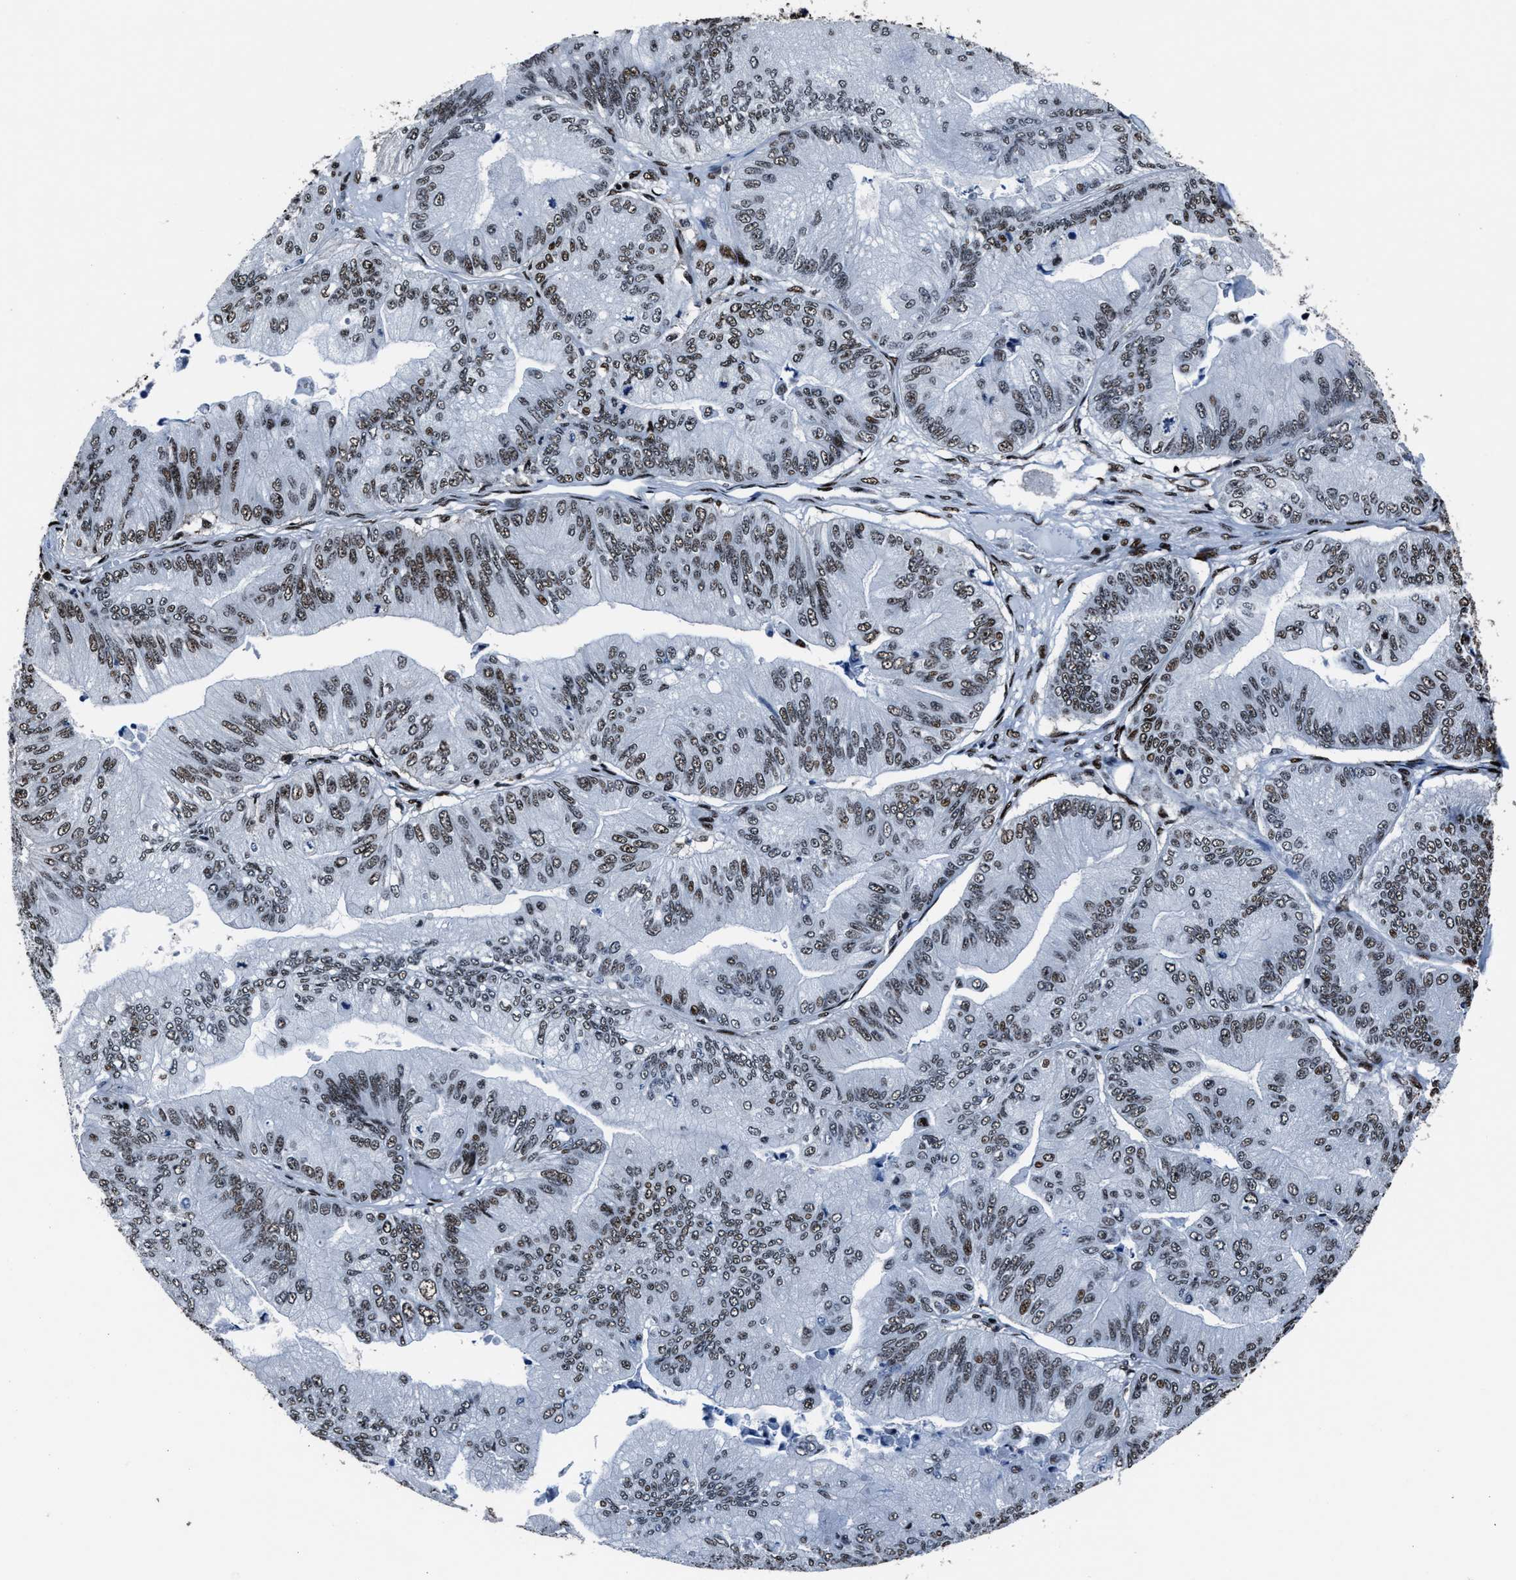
{"staining": {"intensity": "weak", "quantity": ">75%", "location": "nuclear"}, "tissue": "ovarian cancer", "cell_type": "Tumor cells", "image_type": "cancer", "snomed": [{"axis": "morphology", "description": "Cystadenocarcinoma, mucinous, NOS"}, {"axis": "topography", "description": "Ovary"}], "caption": "Mucinous cystadenocarcinoma (ovarian) tissue shows weak nuclear staining in approximately >75% of tumor cells, visualized by immunohistochemistry.", "gene": "PPIE", "patient": {"sex": "female", "age": 61}}